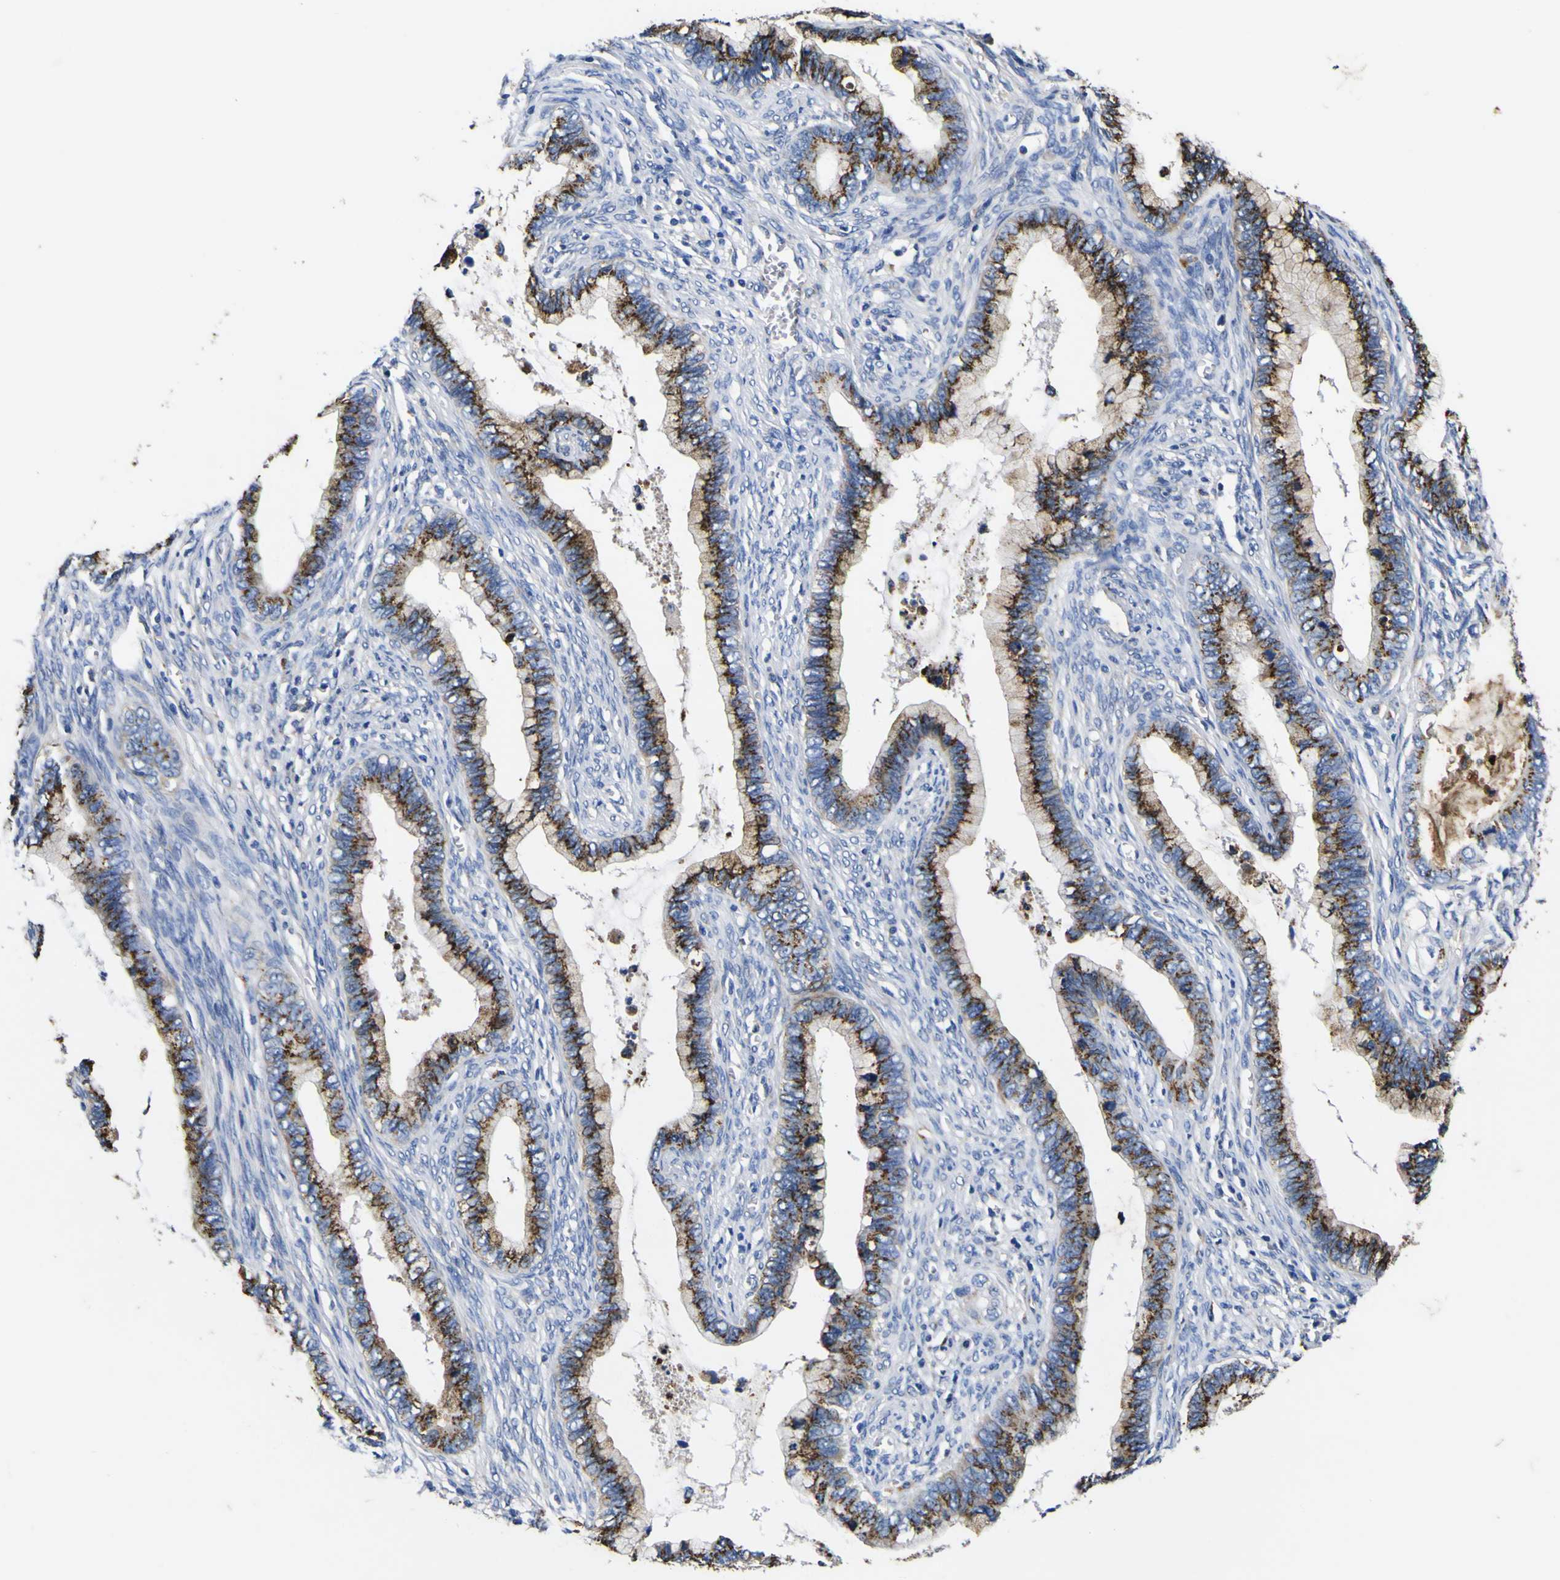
{"staining": {"intensity": "strong", "quantity": ">75%", "location": "cytoplasmic/membranous"}, "tissue": "cervical cancer", "cell_type": "Tumor cells", "image_type": "cancer", "snomed": [{"axis": "morphology", "description": "Adenocarcinoma, NOS"}, {"axis": "topography", "description": "Cervix"}], "caption": "Immunohistochemical staining of cervical cancer (adenocarcinoma) shows high levels of strong cytoplasmic/membranous protein staining in about >75% of tumor cells. (DAB (3,3'-diaminobenzidine) IHC with brightfield microscopy, high magnification).", "gene": "COA1", "patient": {"sex": "female", "age": 44}}